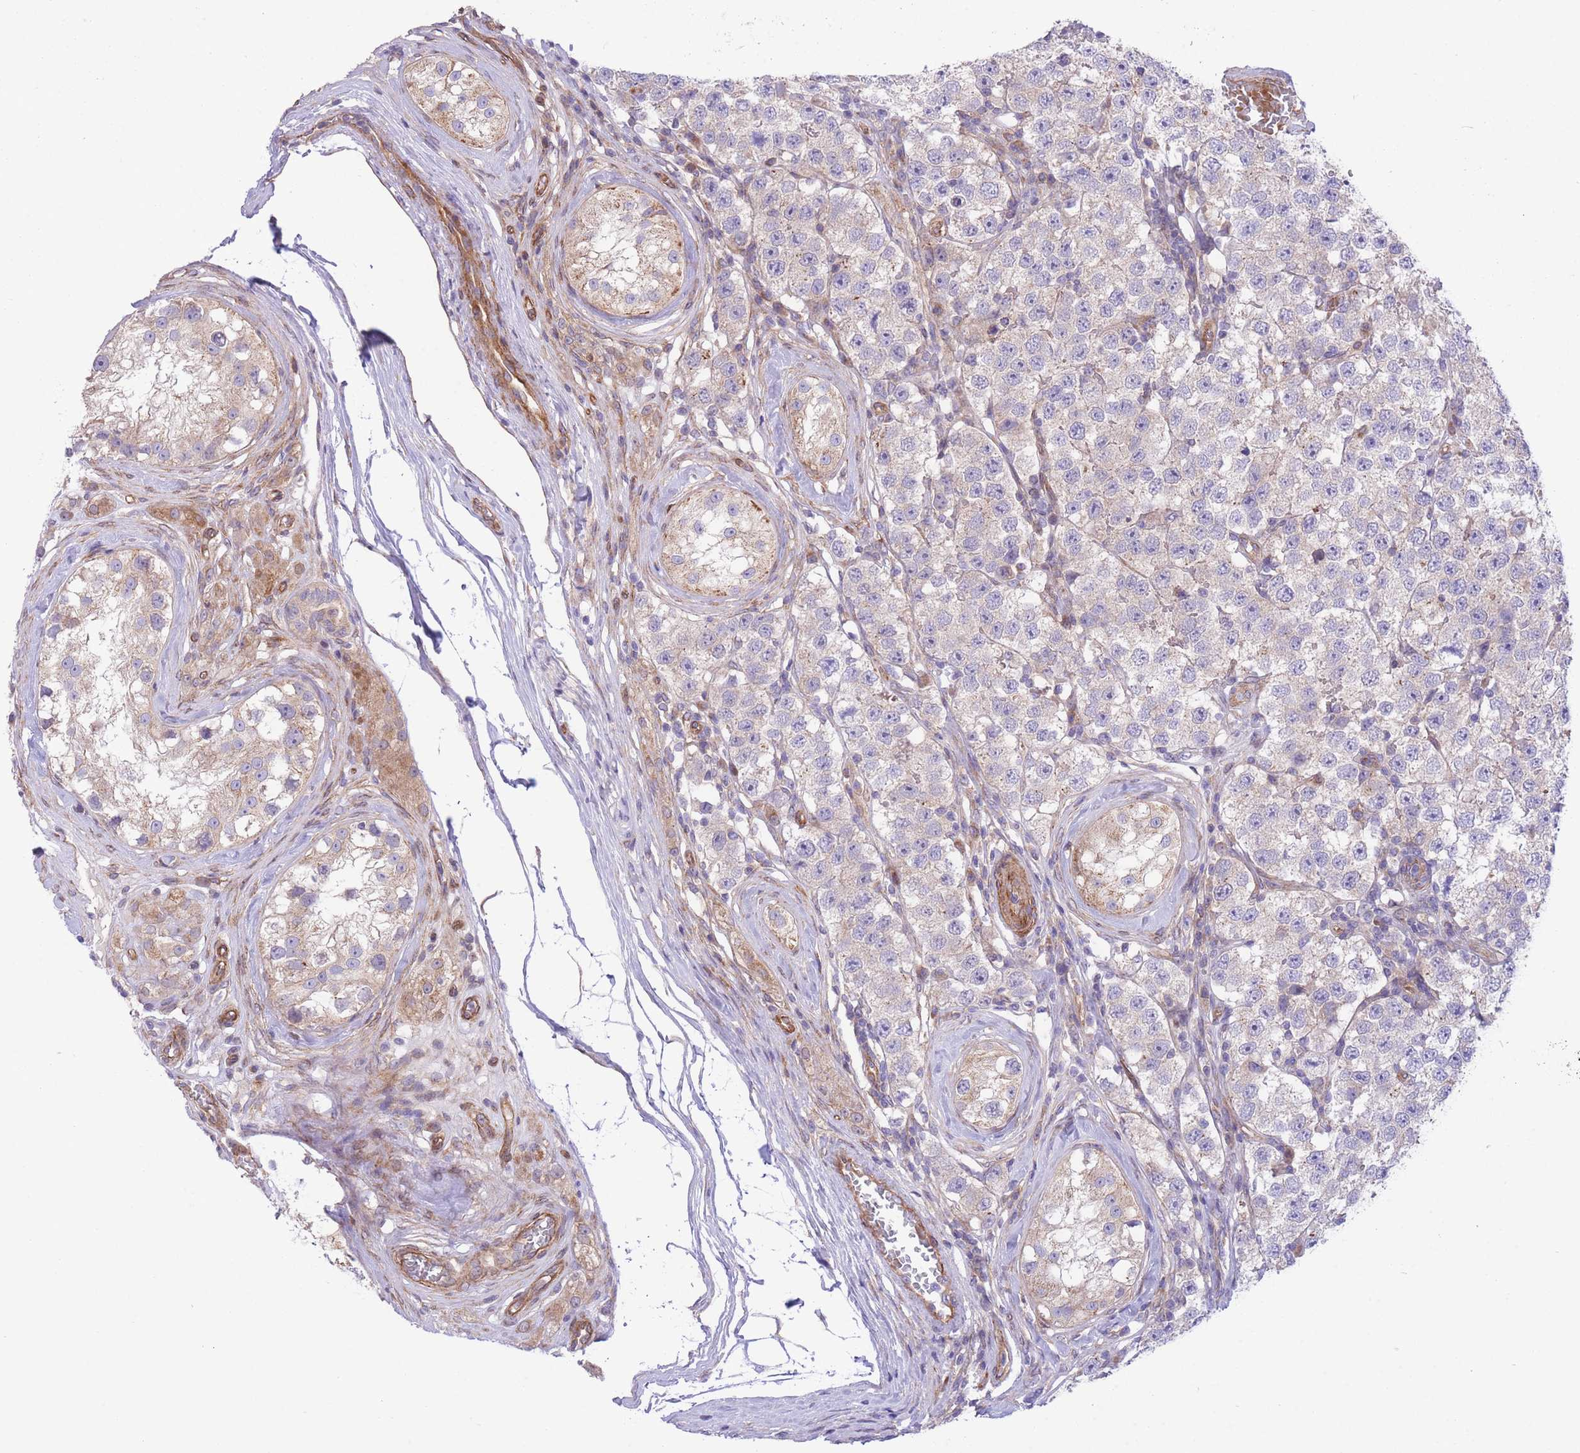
{"staining": {"intensity": "negative", "quantity": "none", "location": "none"}, "tissue": "testis cancer", "cell_type": "Tumor cells", "image_type": "cancer", "snomed": [{"axis": "morphology", "description": "Seminoma, NOS"}, {"axis": "topography", "description": "Testis"}], "caption": "Human testis cancer stained for a protein using immunohistochemistry exhibits no positivity in tumor cells.", "gene": "CHAC1", "patient": {"sex": "male", "age": 34}}